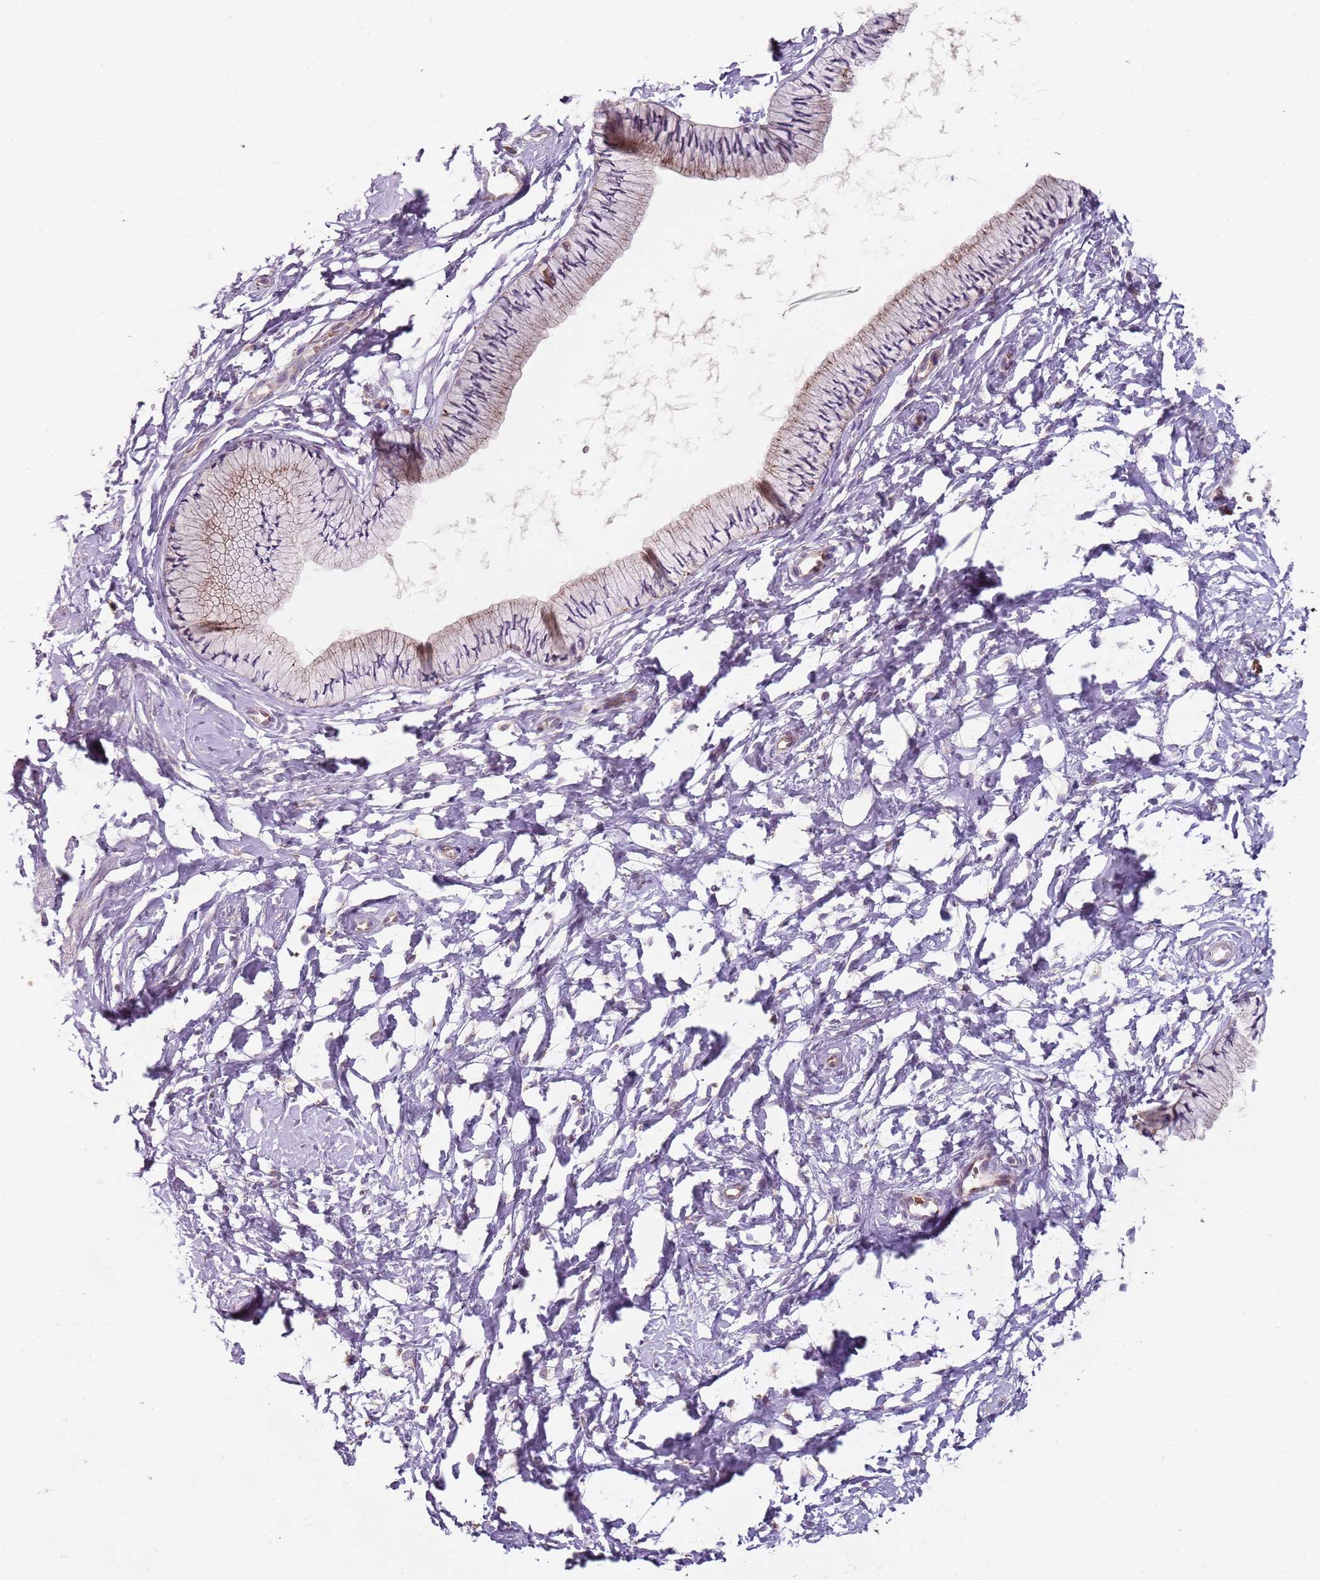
{"staining": {"intensity": "weak", "quantity": "<25%", "location": "cytoplasmic/membranous"}, "tissue": "cervix", "cell_type": "Glandular cells", "image_type": "normal", "snomed": [{"axis": "morphology", "description": "Normal tissue, NOS"}, {"axis": "topography", "description": "Cervix"}], "caption": "This is an immunohistochemistry (IHC) histopathology image of unremarkable cervix. There is no expression in glandular cells.", "gene": "SPATA2", "patient": {"sex": "female", "age": 33}}